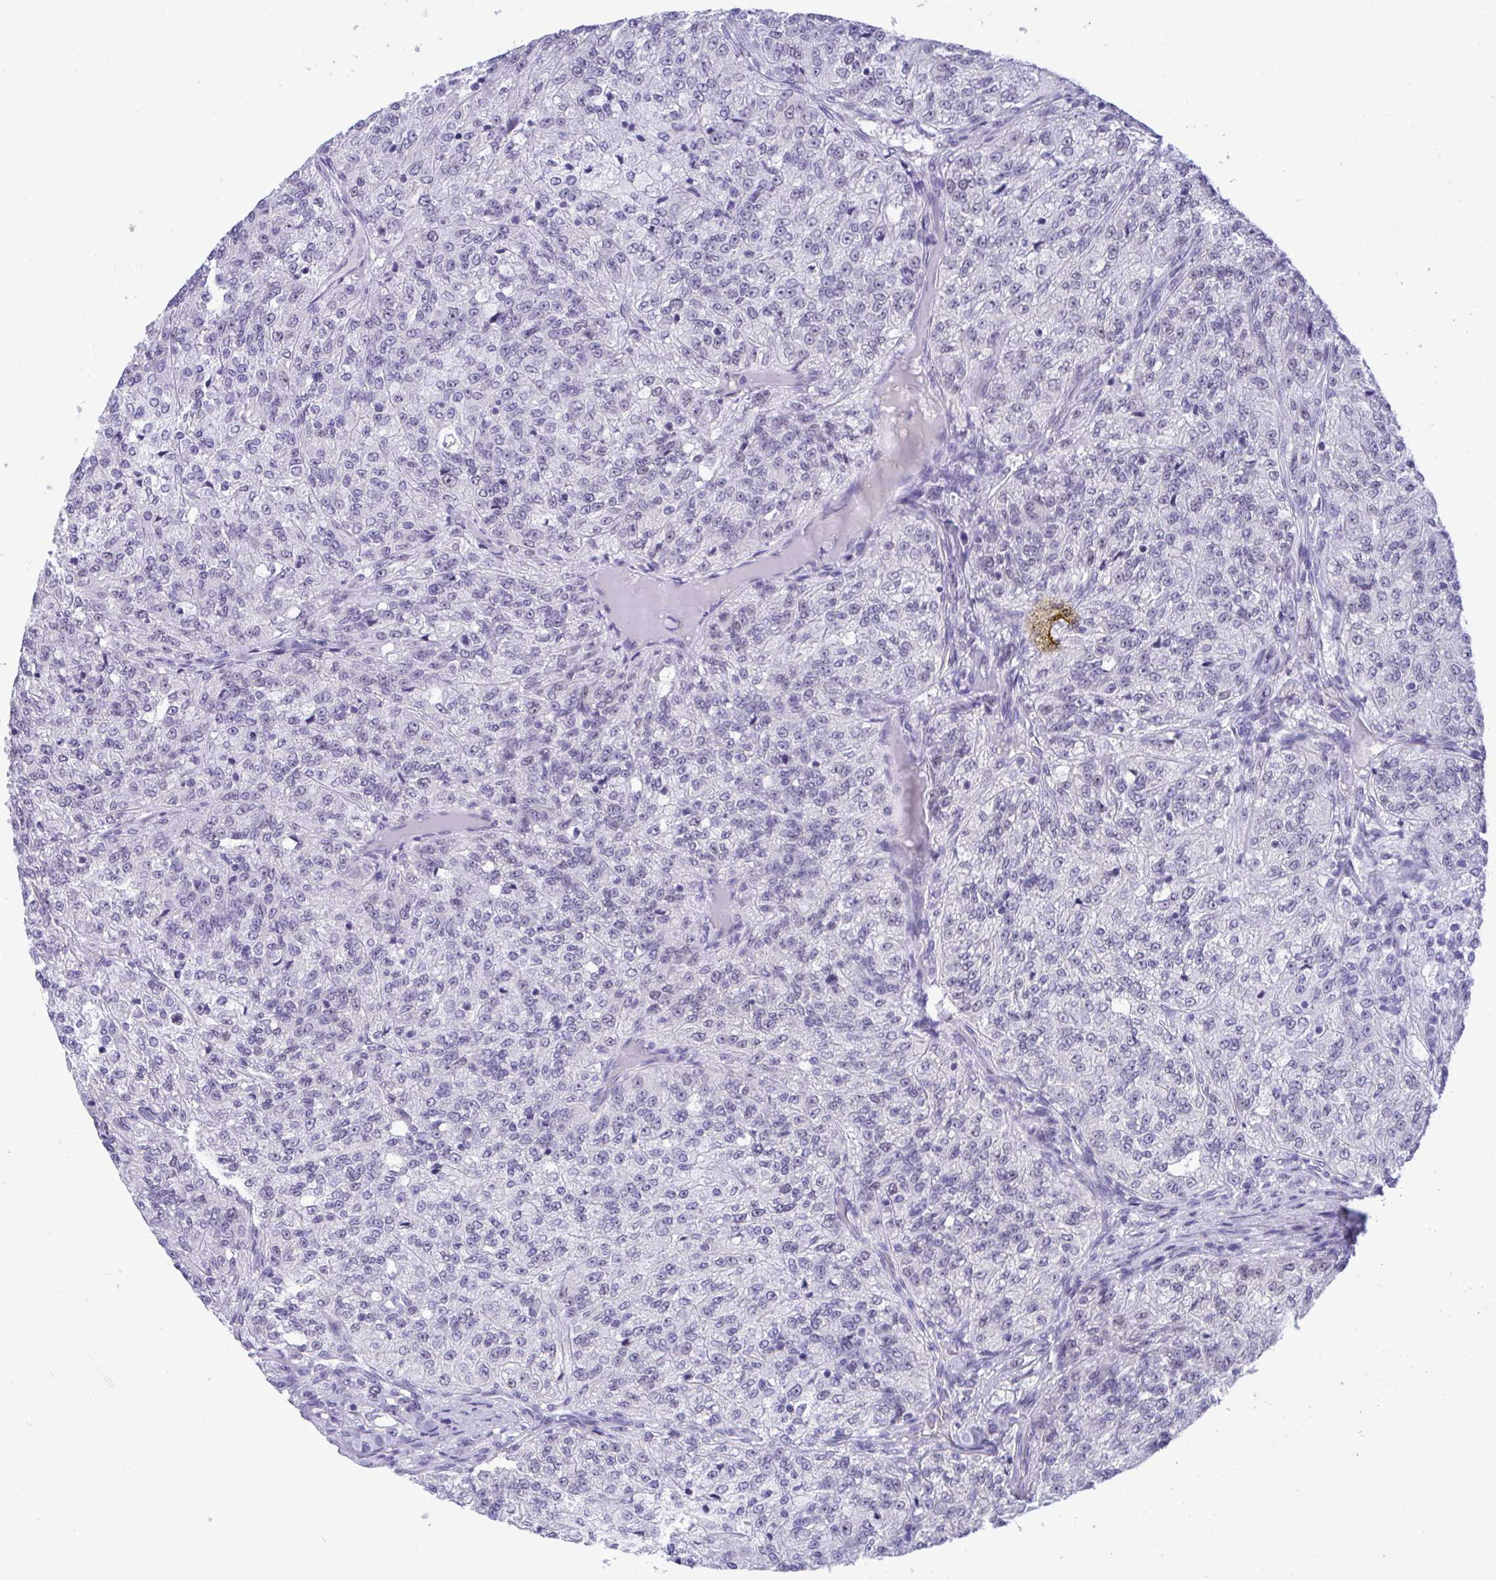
{"staining": {"intensity": "moderate", "quantity": "25%-75%", "location": "nuclear"}, "tissue": "renal cancer", "cell_type": "Tumor cells", "image_type": "cancer", "snomed": [{"axis": "morphology", "description": "Adenocarcinoma, NOS"}, {"axis": "topography", "description": "Kidney"}], "caption": "Renal cancer (adenocarcinoma) stained for a protein (brown) exhibits moderate nuclear positive staining in approximately 25%-75% of tumor cells.", "gene": "TEAD4", "patient": {"sex": "female", "age": 63}}